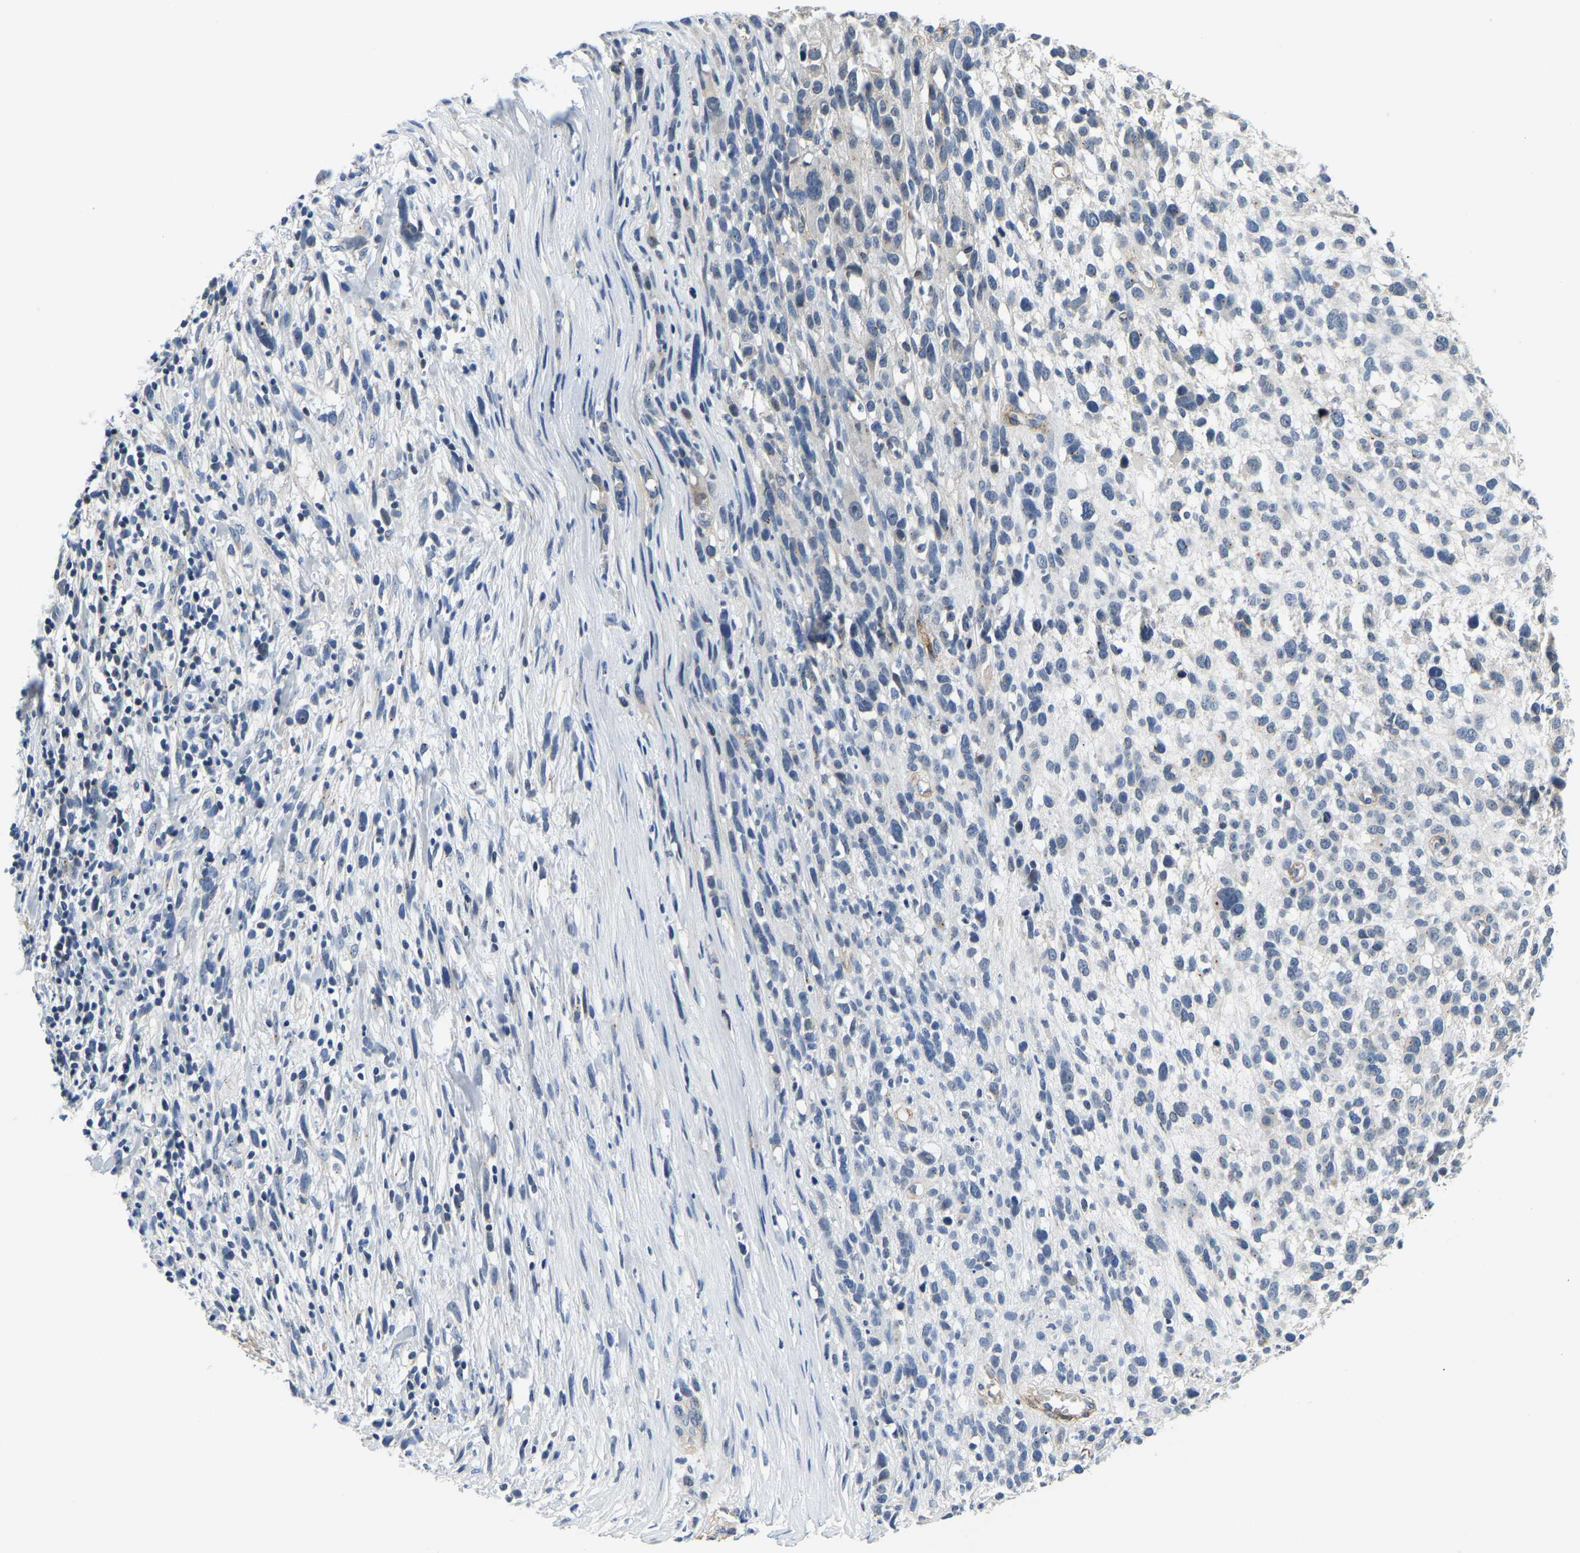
{"staining": {"intensity": "negative", "quantity": "none", "location": "none"}, "tissue": "melanoma", "cell_type": "Tumor cells", "image_type": "cancer", "snomed": [{"axis": "morphology", "description": "Malignant melanoma, NOS"}, {"axis": "topography", "description": "Skin"}], "caption": "An IHC micrograph of melanoma is shown. There is no staining in tumor cells of melanoma.", "gene": "LIAS", "patient": {"sex": "female", "age": 55}}